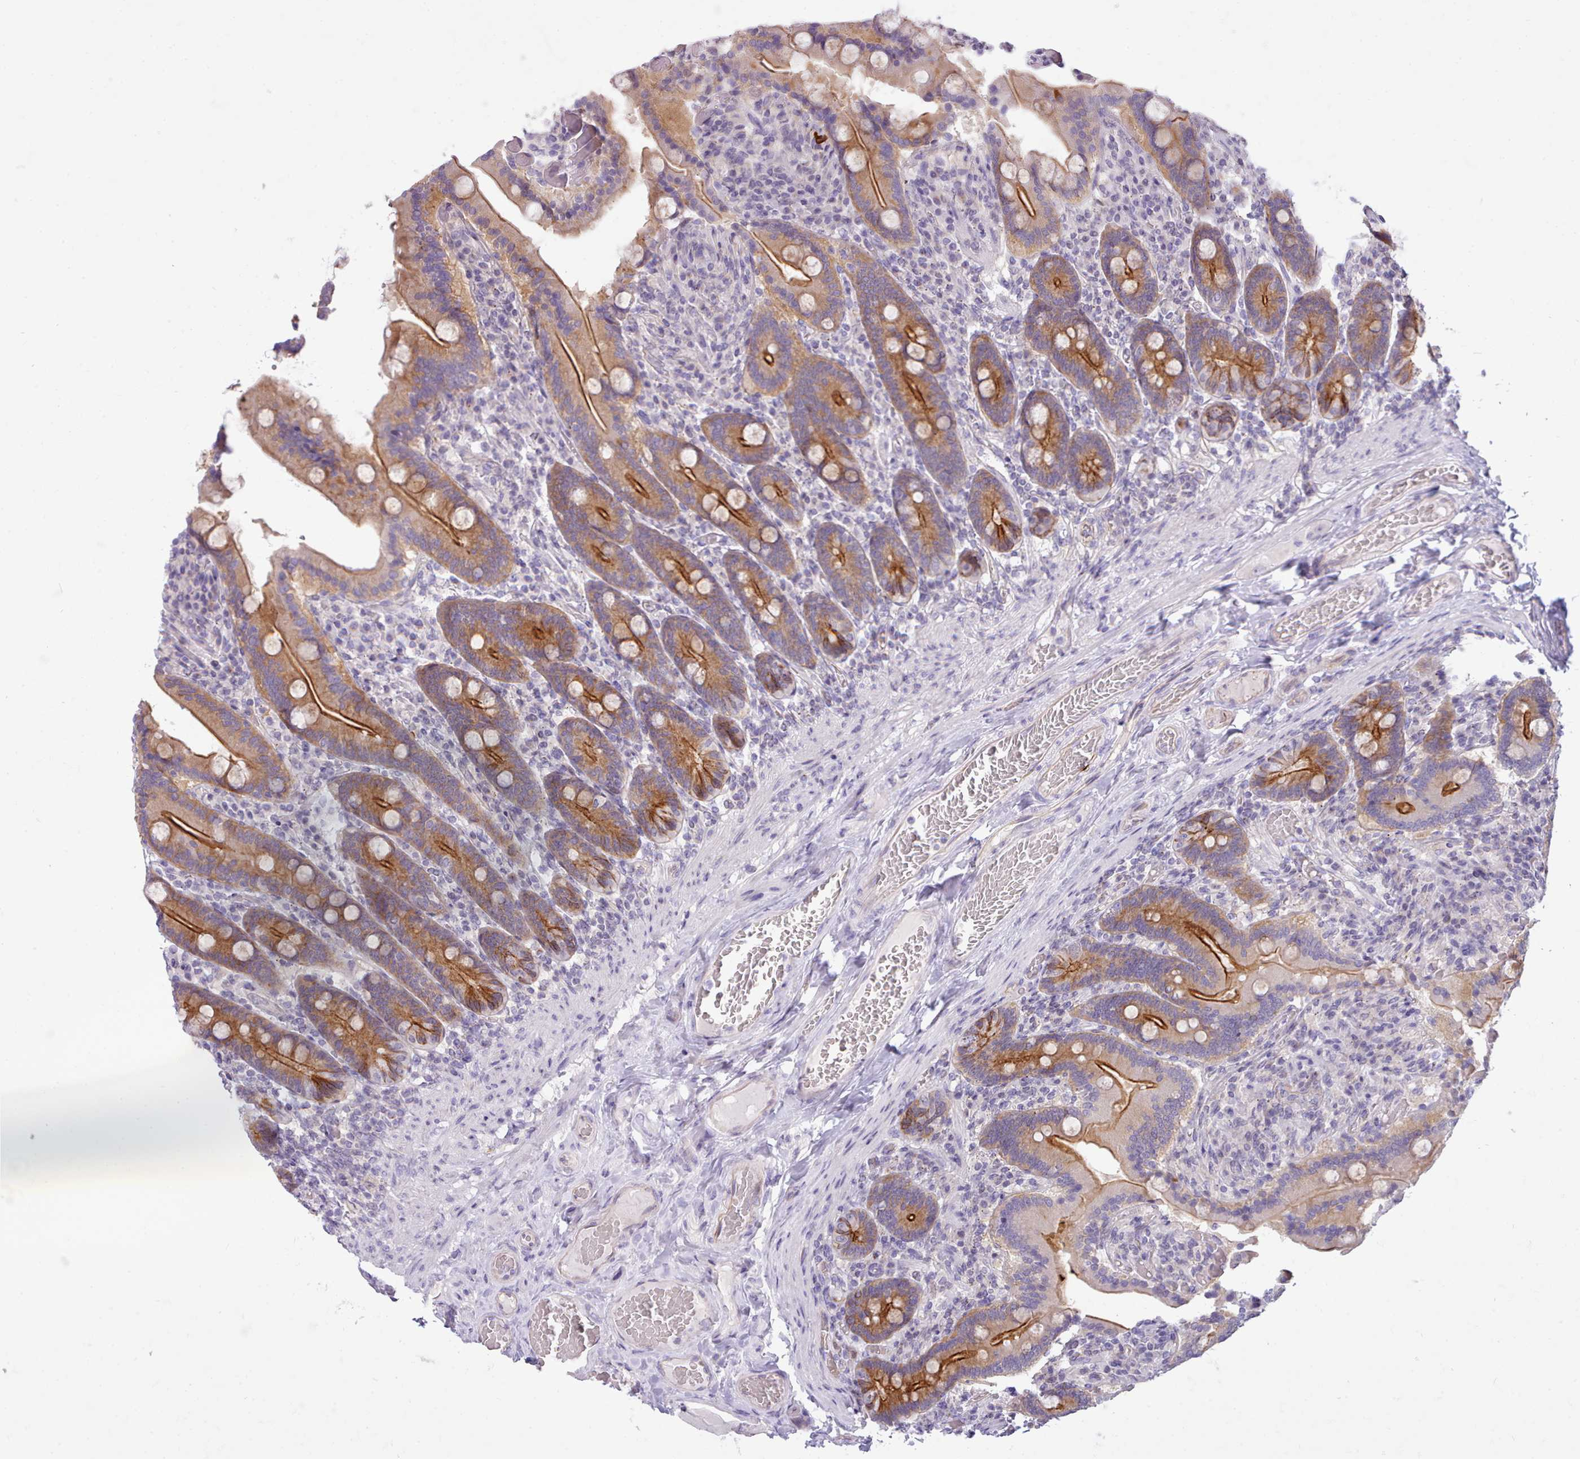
{"staining": {"intensity": "strong", "quantity": ">75%", "location": "cytoplasmic/membranous"}, "tissue": "duodenum", "cell_type": "Glandular cells", "image_type": "normal", "snomed": [{"axis": "morphology", "description": "Normal tissue, NOS"}, {"axis": "topography", "description": "Duodenum"}], "caption": "The photomicrograph shows immunohistochemical staining of unremarkable duodenum. There is strong cytoplasmic/membranous expression is appreciated in approximately >75% of glandular cells.", "gene": "CYP2A13", "patient": {"sex": "female", "age": 62}}